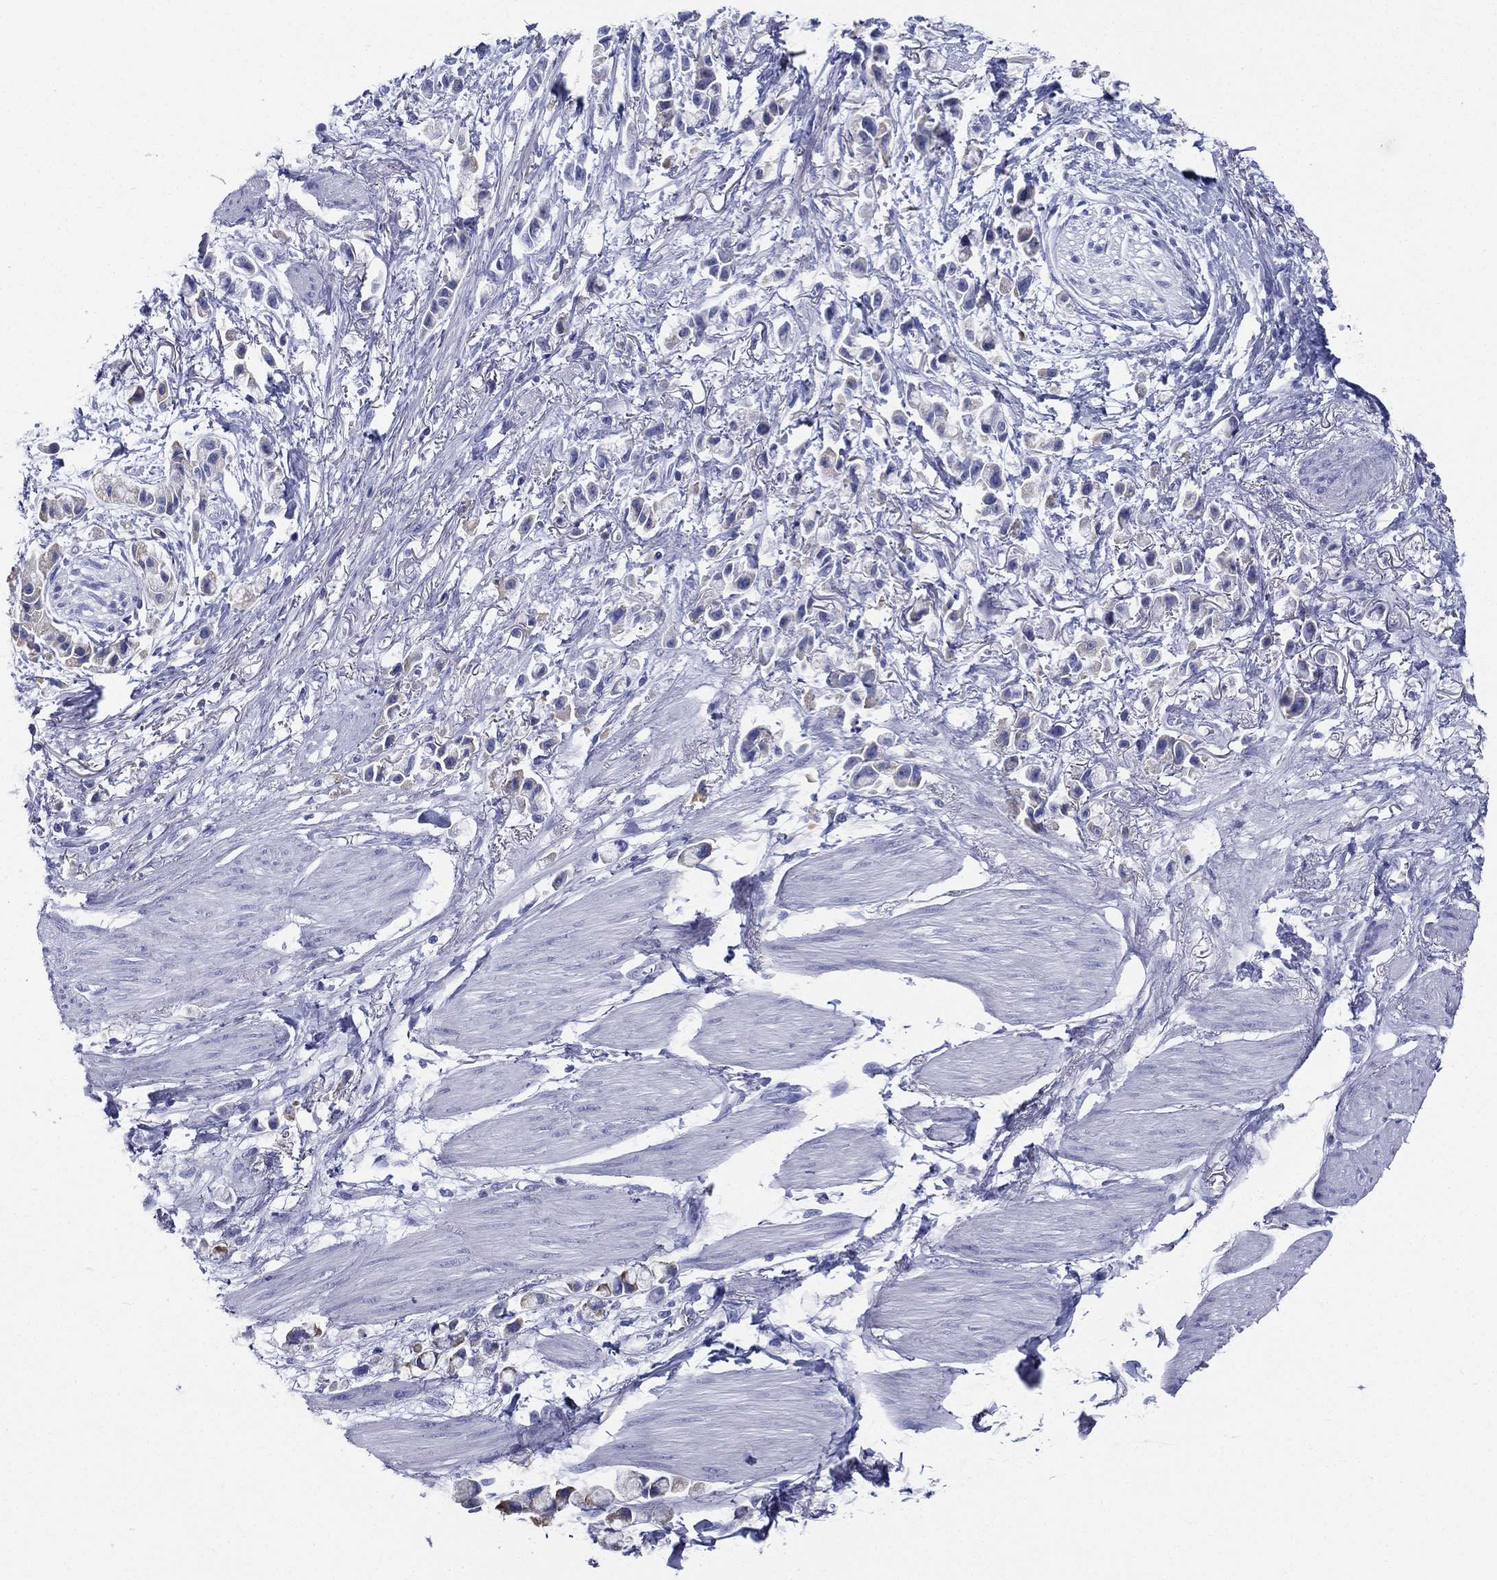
{"staining": {"intensity": "negative", "quantity": "none", "location": "none"}, "tissue": "stomach cancer", "cell_type": "Tumor cells", "image_type": "cancer", "snomed": [{"axis": "morphology", "description": "Adenocarcinoma, NOS"}, {"axis": "topography", "description": "Stomach"}], "caption": "Human stomach cancer (adenocarcinoma) stained for a protein using IHC displays no positivity in tumor cells.", "gene": "RSPH4A", "patient": {"sex": "female", "age": 81}}